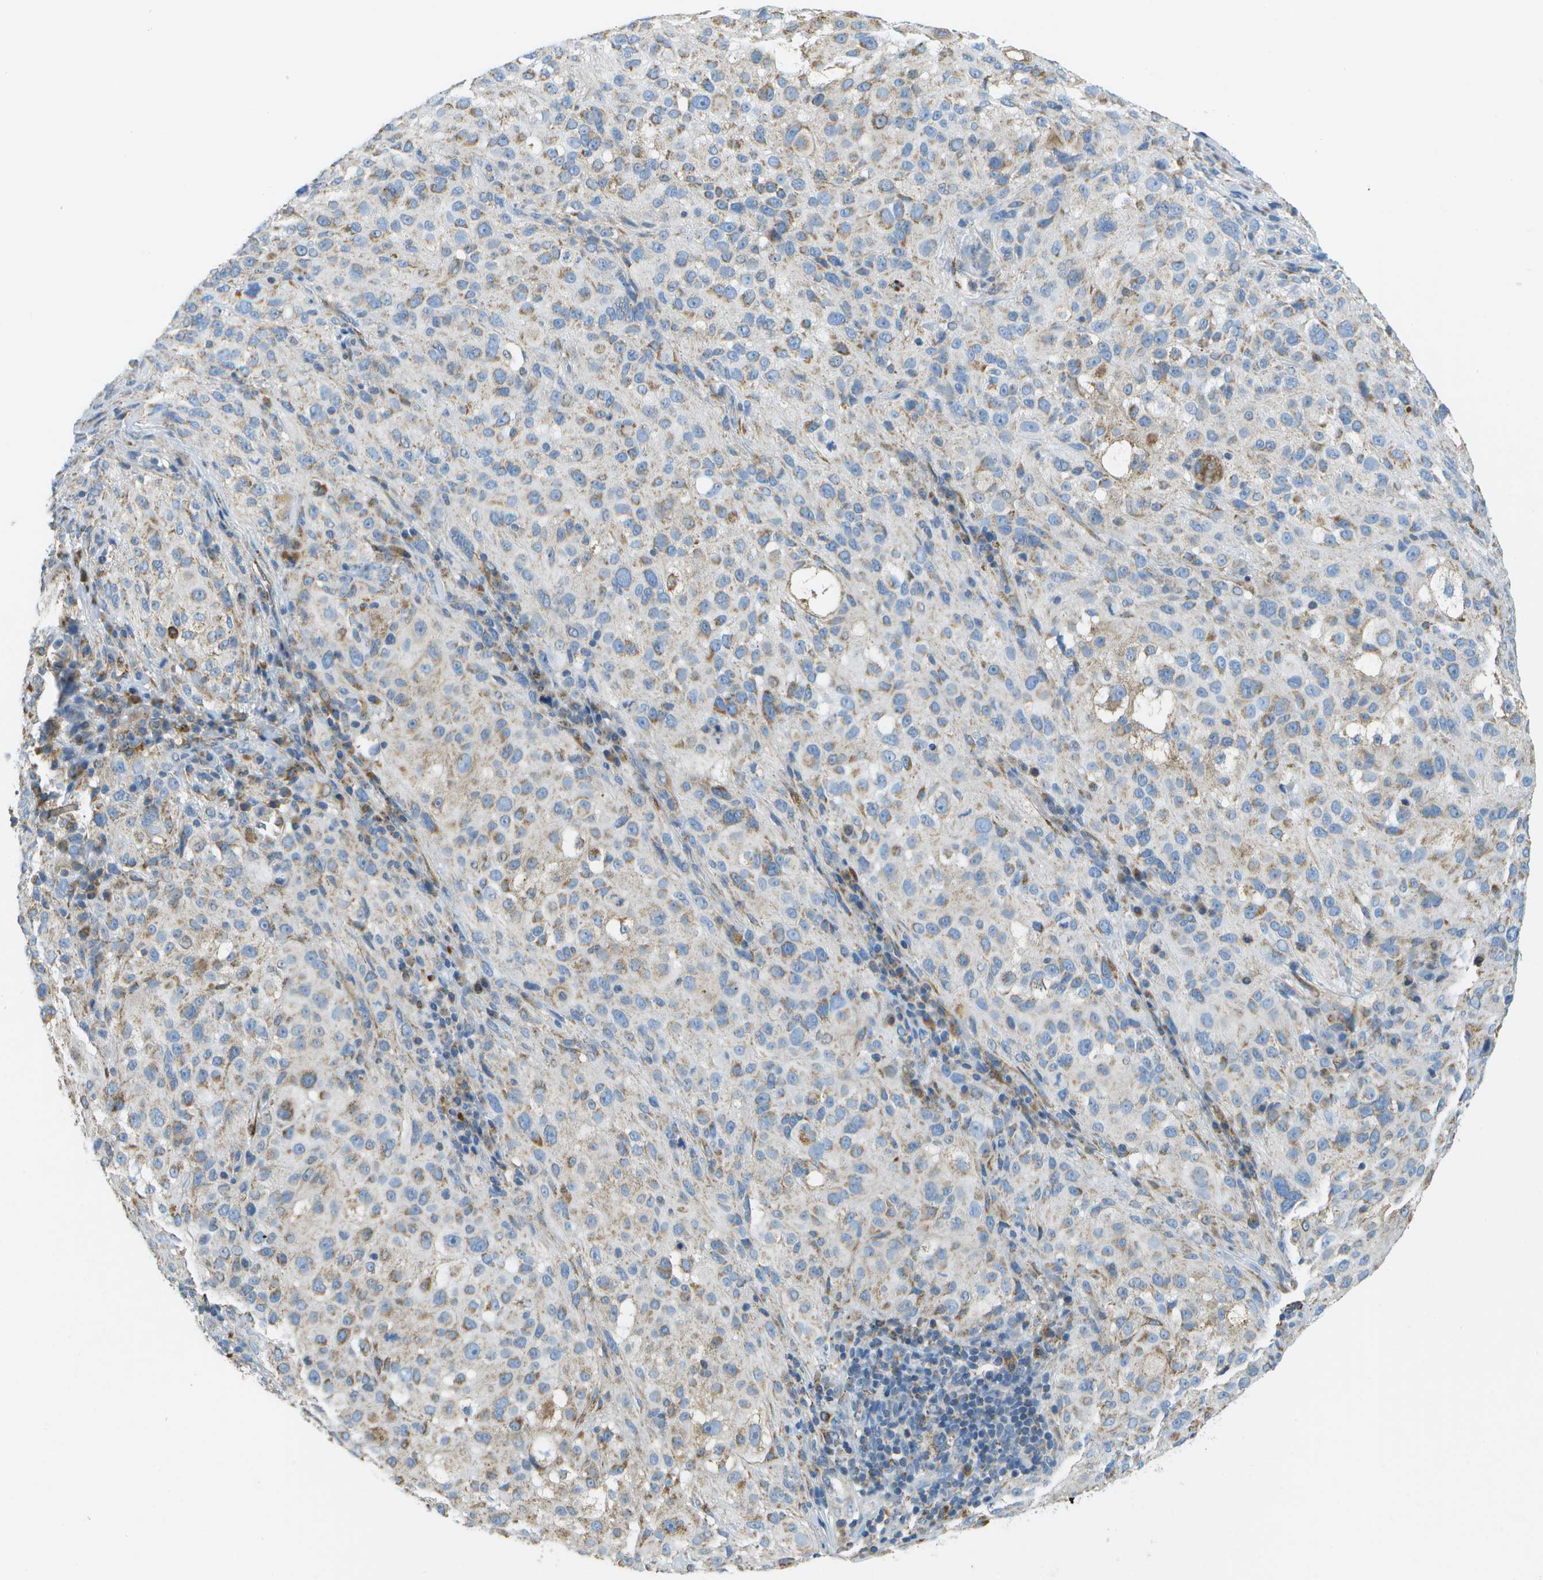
{"staining": {"intensity": "weak", "quantity": "25%-75%", "location": "cytoplasmic/membranous"}, "tissue": "melanoma", "cell_type": "Tumor cells", "image_type": "cancer", "snomed": [{"axis": "morphology", "description": "Necrosis, NOS"}, {"axis": "morphology", "description": "Malignant melanoma, NOS"}, {"axis": "topography", "description": "Skin"}], "caption": "Immunohistochemistry photomicrograph of neoplastic tissue: melanoma stained using immunohistochemistry (IHC) demonstrates low levels of weak protein expression localized specifically in the cytoplasmic/membranous of tumor cells, appearing as a cytoplasmic/membranous brown color.", "gene": "PTGIS", "patient": {"sex": "female", "age": 87}}